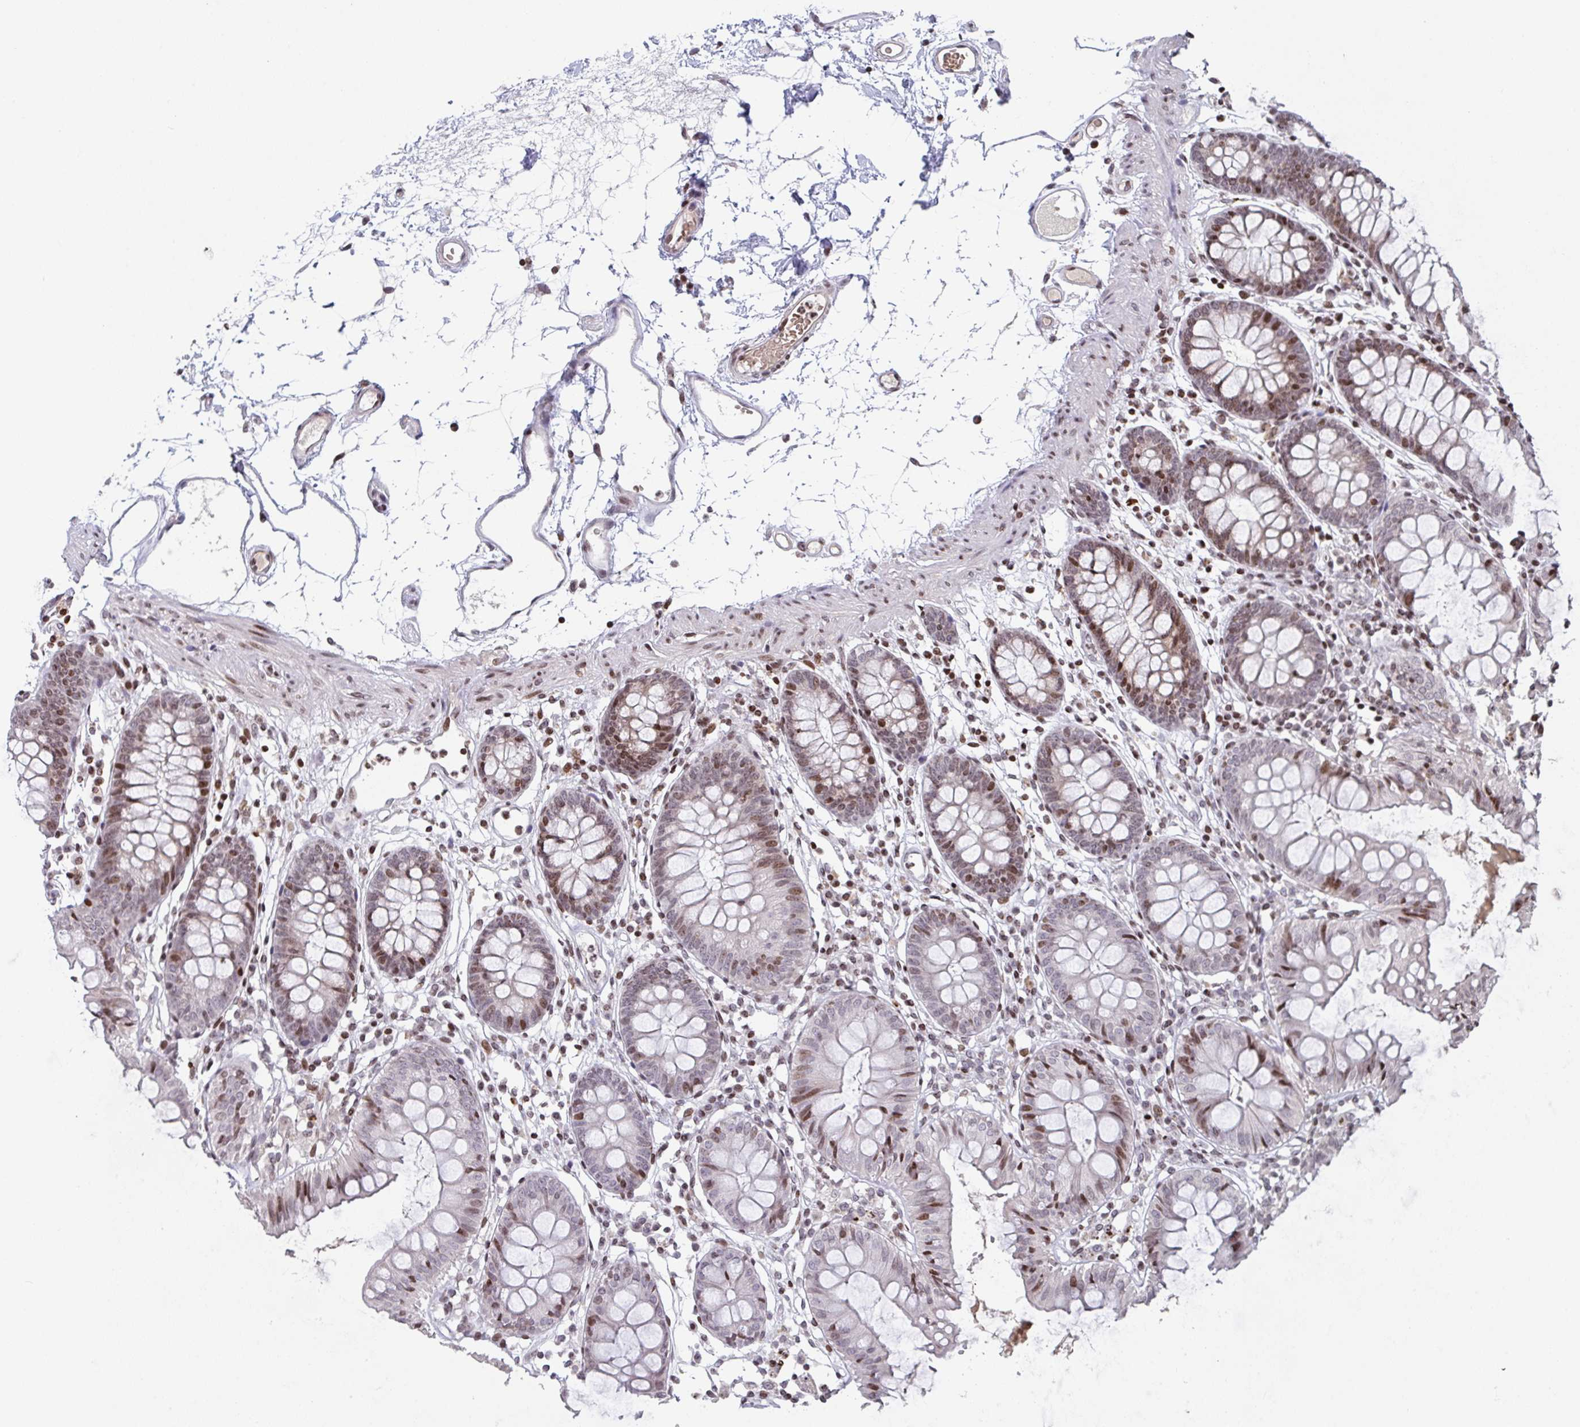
{"staining": {"intensity": "weak", "quantity": "25%-75%", "location": "nuclear"}, "tissue": "colon", "cell_type": "Endothelial cells", "image_type": "normal", "snomed": [{"axis": "morphology", "description": "Normal tissue, NOS"}, {"axis": "topography", "description": "Colon"}], "caption": "Immunohistochemical staining of normal colon displays 25%-75% levels of weak nuclear protein staining in about 25%-75% of endothelial cells.", "gene": "PCDHB8", "patient": {"sex": "female", "age": 84}}